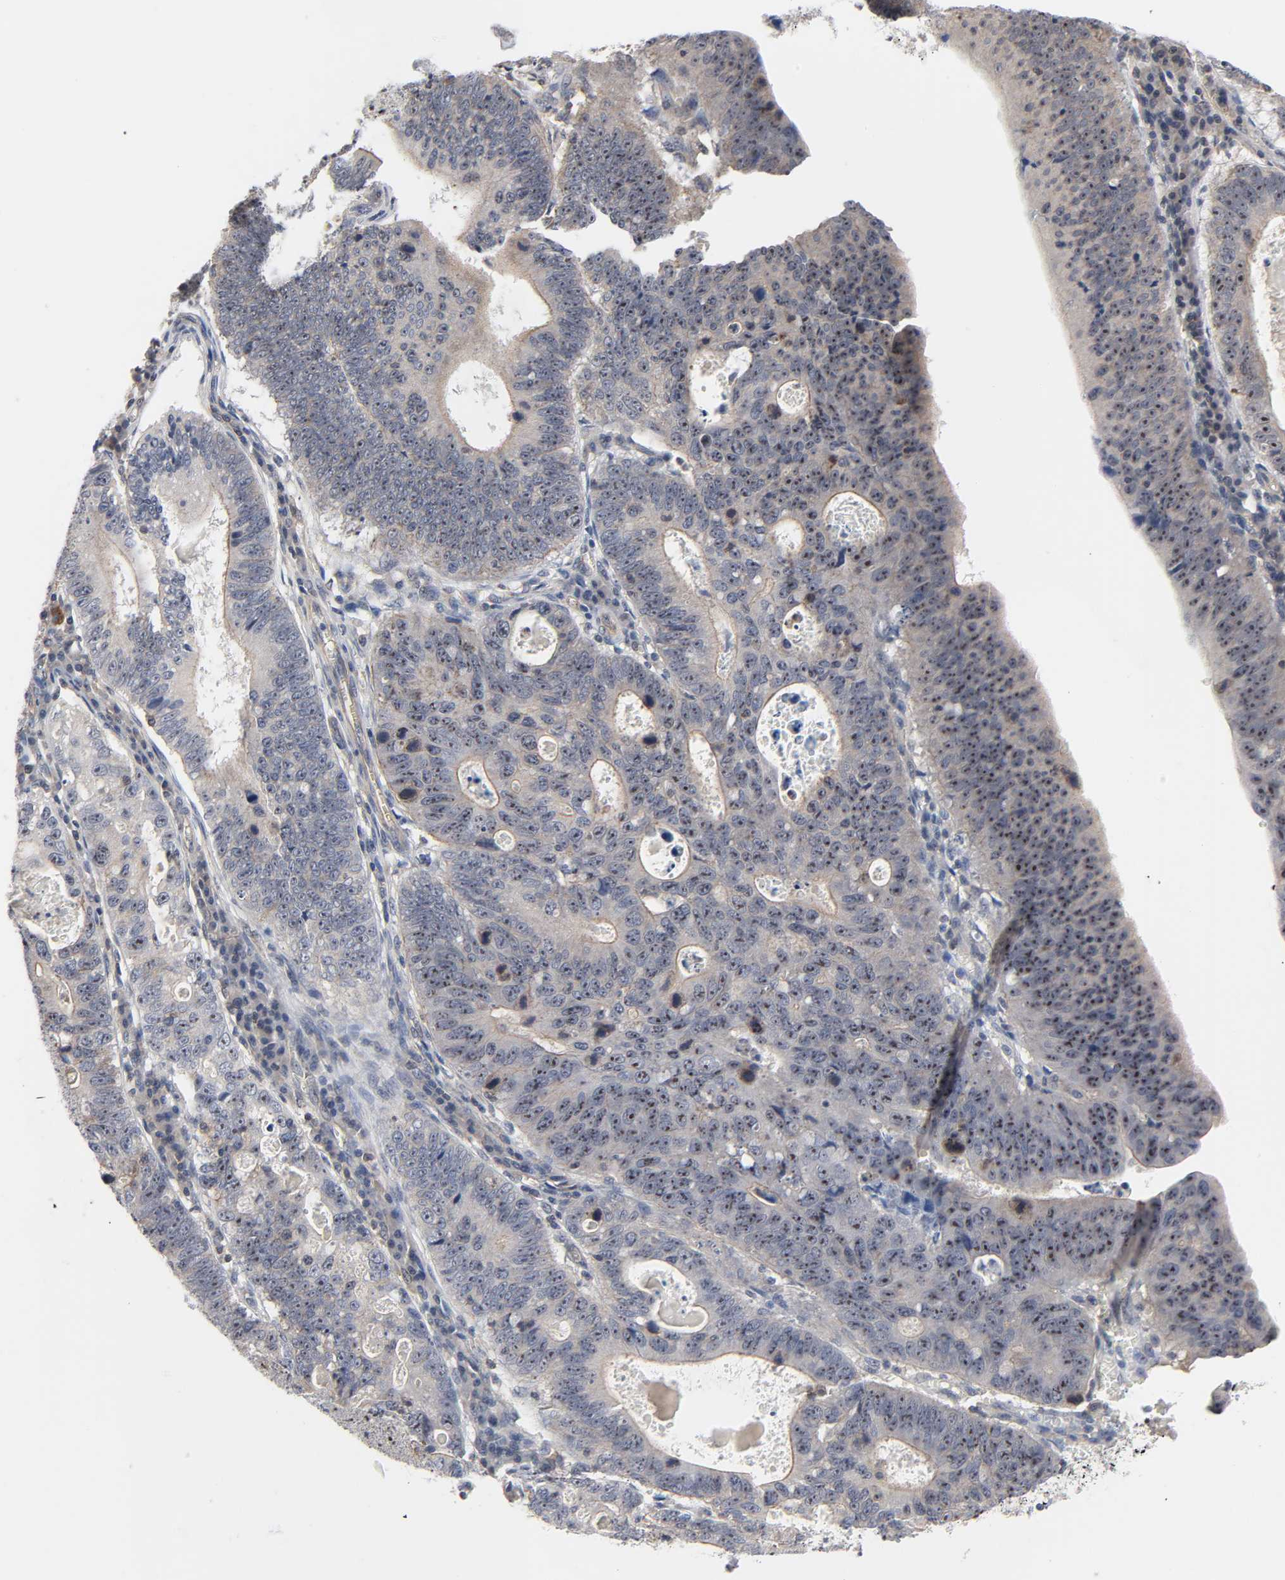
{"staining": {"intensity": "weak", "quantity": ">75%", "location": "cytoplasmic/membranous,nuclear"}, "tissue": "stomach cancer", "cell_type": "Tumor cells", "image_type": "cancer", "snomed": [{"axis": "morphology", "description": "Adenocarcinoma, NOS"}, {"axis": "topography", "description": "Stomach"}], "caption": "Human adenocarcinoma (stomach) stained with a protein marker exhibits weak staining in tumor cells.", "gene": "DDX10", "patient": {"sex": "male", "age": 59}}